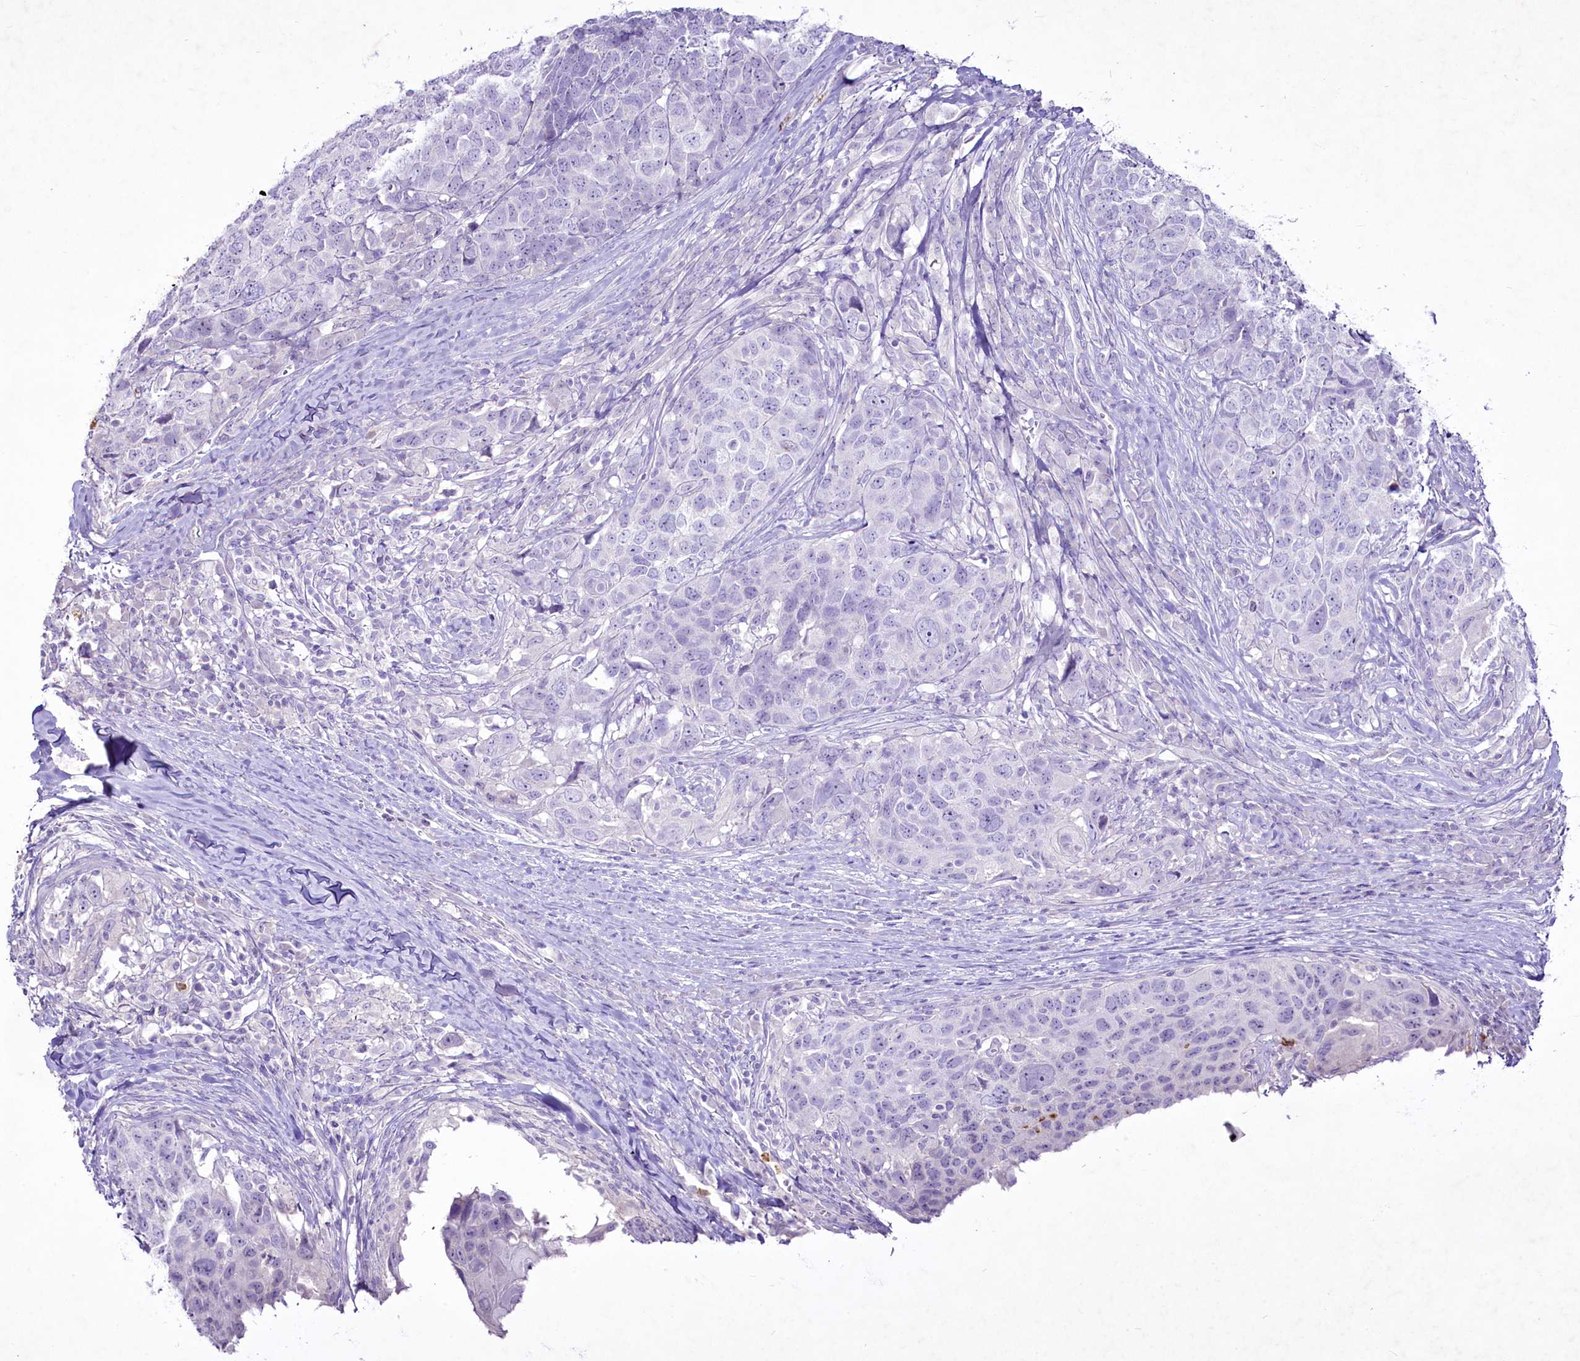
{"staining": {"intensity": "negative", "quantity": "none", "location": "none"}, "tissue": "head and neck cancer", "cell_type": "Tumor cells", "image_type": "cancer", "snomed": [{"axis": "morphology", "description": "Squamous cell carcinoma, NOS"}, {"axis": "topography", "description": "Head-Neck"}], "caption": "Human head and neck cancer (squamous cell carcinoma) stained for a protein using immunohistochemistry (IHC) exhibits no expression in tumor cells.", "gene": "FAM209B", "patient": {"sex": "male", "age": 66}}